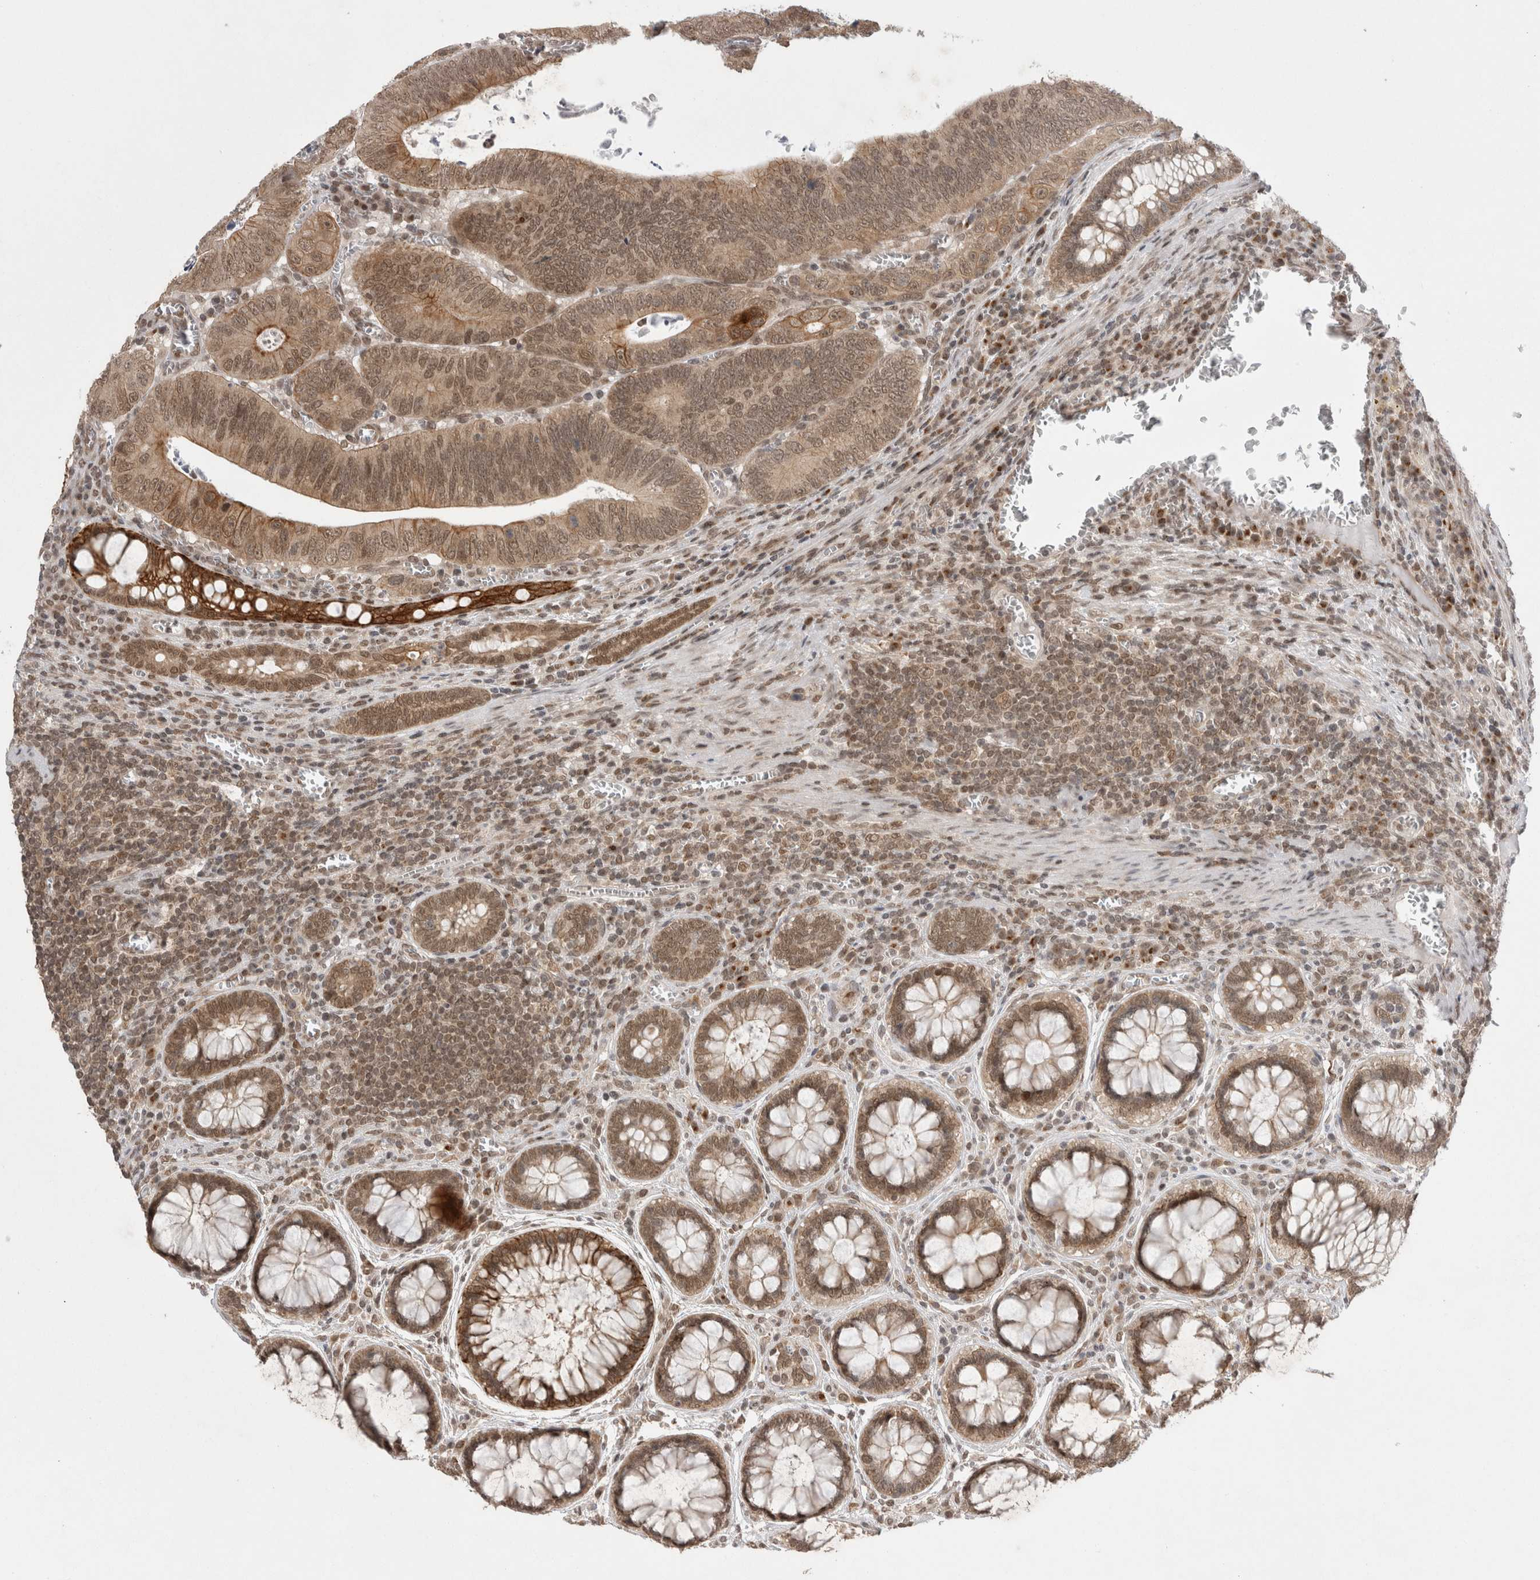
{"staining": {"intensity": "moderate", "quantity": ">75%", "location": "cytoplasmic/membranous,nuclear"}, "tissue": "colorectal cancer", "cell_type": "Tumor cells", "image_type": "cancer", "snomed": [{"axis": "morphology", "description": "Inflammation, NOS"}, {"axis": "morphology", "description": "Adenocarcinoma, NOS"}, {"axis": "topography", "description": "Colon"}], "caption": "The histopathology image shows immunohistochemical staining of colorectal cancer (adenocarcinoma). There is moderate cytoplasmic/membranous and nuclear positivity is identified in approximately >75% of tumor cells. The staining was performed using DAB (3,3'-diaminobenzidine) to visualize the protein expression in brown, while the nuclei were stained in blue with hematoxylin (Magnification: 20x).", "gene": "ZNF341", "patient": {"sex": "male", "age": 72}}